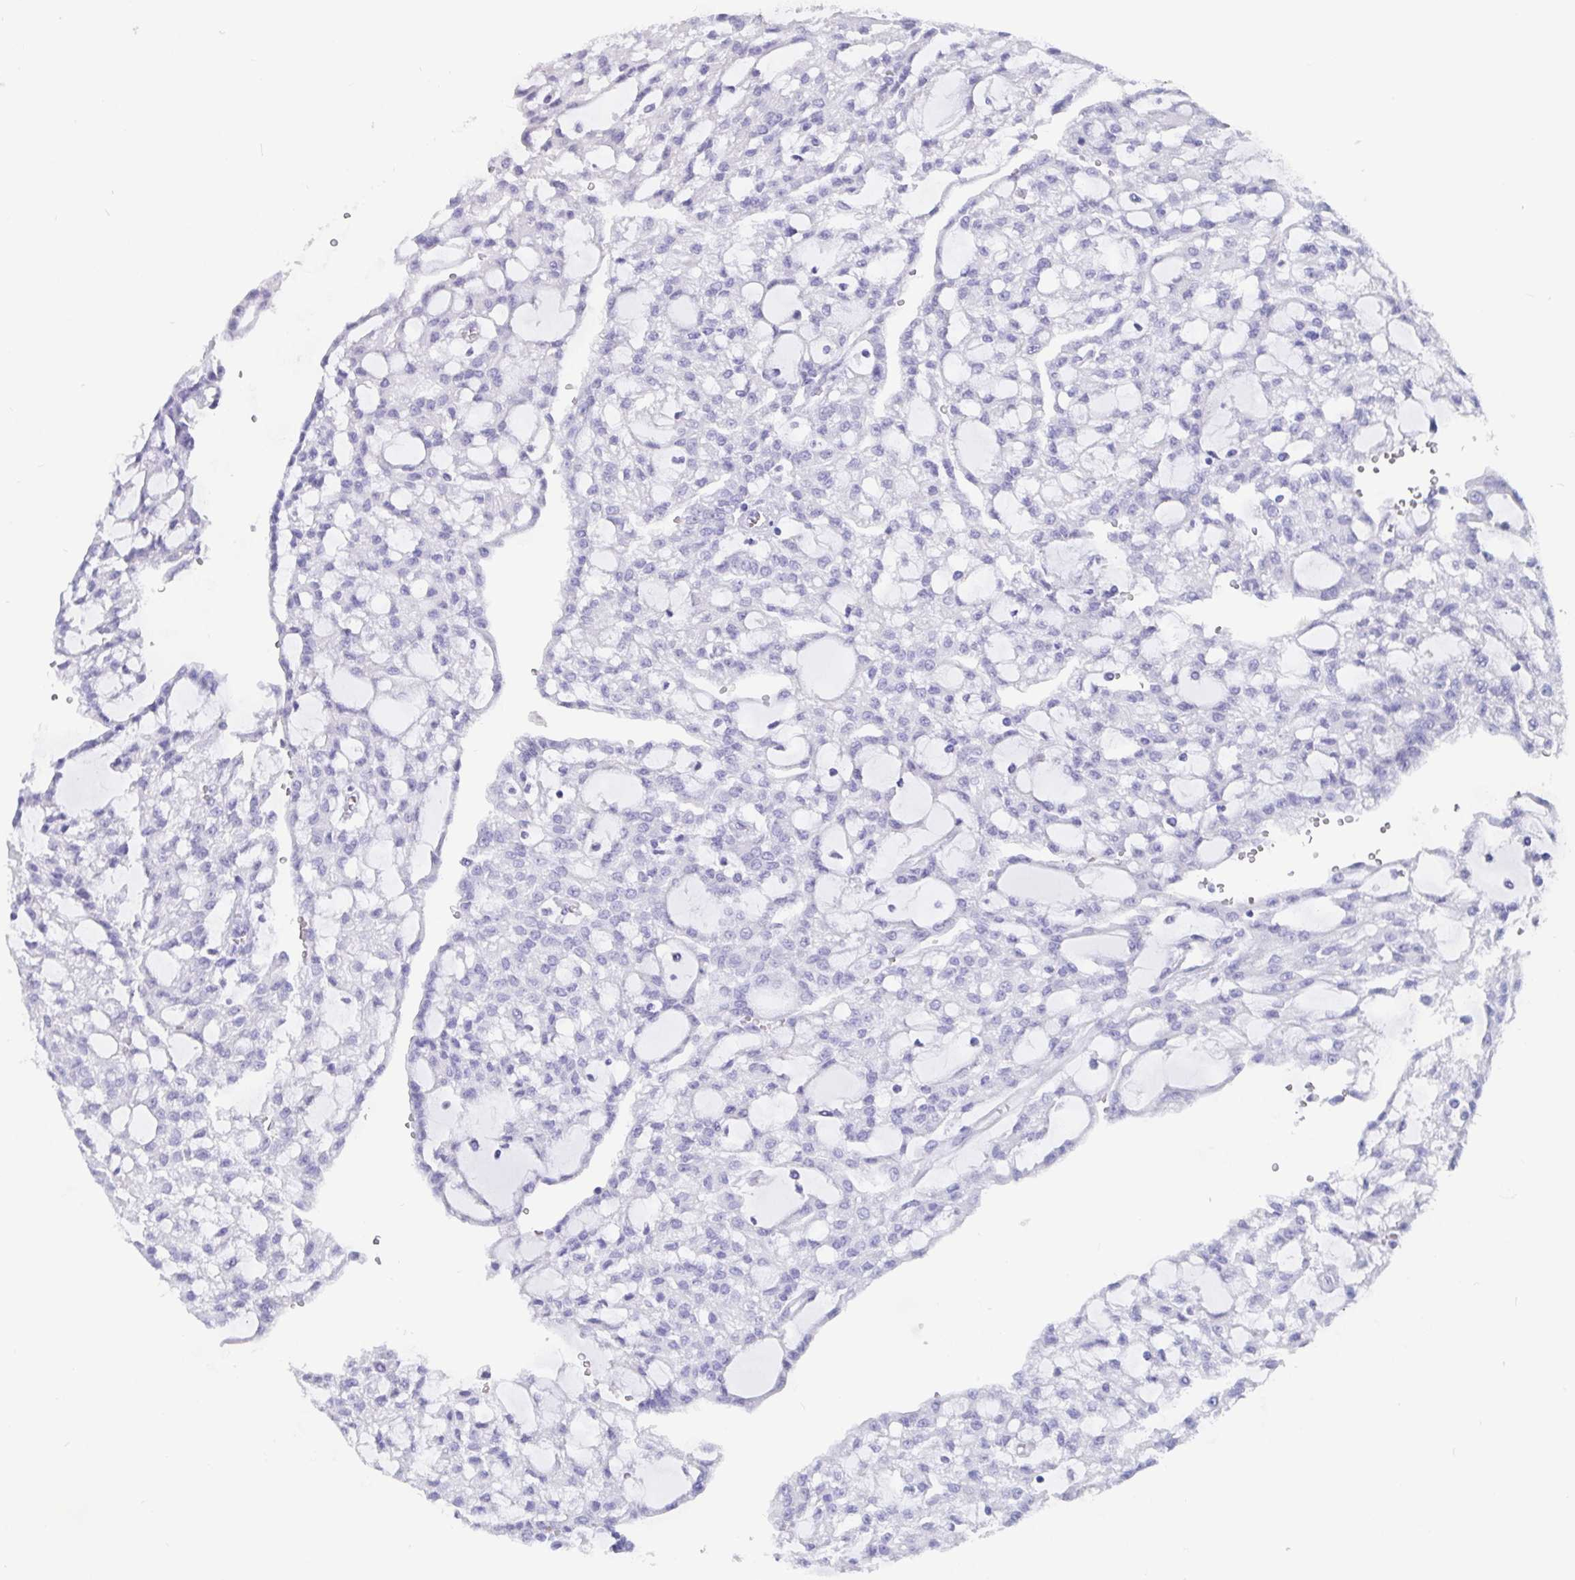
{"staining": {"intensity": "negative", "quantity": "none", "location": "none"}, "tissue": "renal cancer", "cell_type": "Tumor cells", "image_type": "cancer", "snomed": [{"axis": "morphology", "description": "Adenocarcinoma, NOS"}, {"axis": "topography", "description": "Kidney"}], "caption": "Human adenocarcinoma (renal) stained for a protein using immunohistochemistry (IHC) exhibits no positivity in tumor cells.", "gene": "SCGN", "patient": {"sex": "male", "age": 63}}